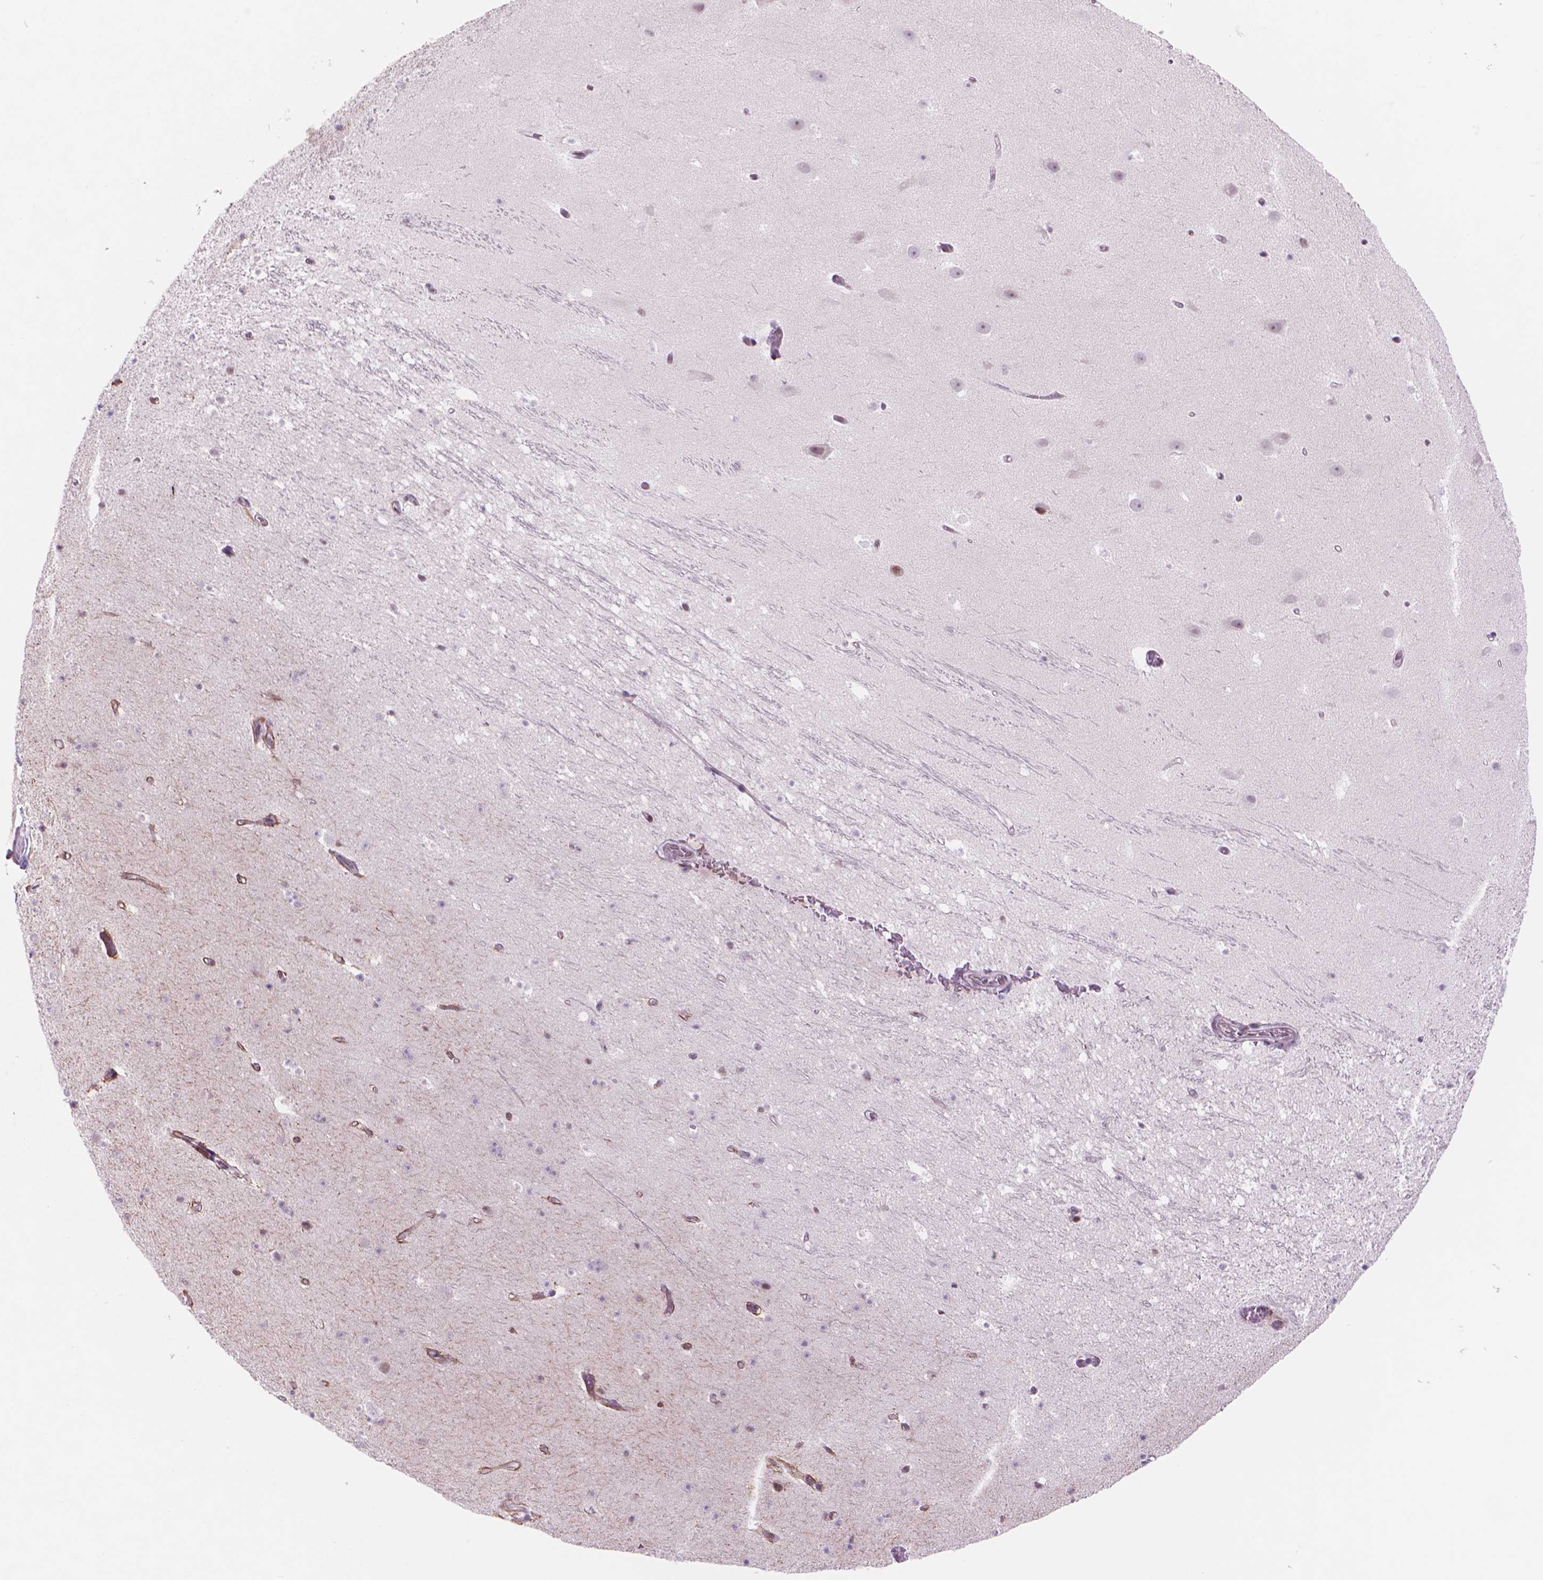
{"staining": {"intensity": "negative", "quantity": "none", "location": "none"}, "tissue": "hippocampus", "cell_type": "Glial cells", "image_type": "normal", "snomed": [{"axis": "morphology", "description": "Normal tissue, NOS"}, {"axis": "topography", "description": "Hippocampus"}], "caption": "Histopathology image shows no significant protein expression in glial cells of normal hippocampus. The staining is performed using DAB brown chromogen with nuclei counter-stained in using hematoxylin.", "gene": "POLR3D", "patient": {"sex": "male", "age": 26}}